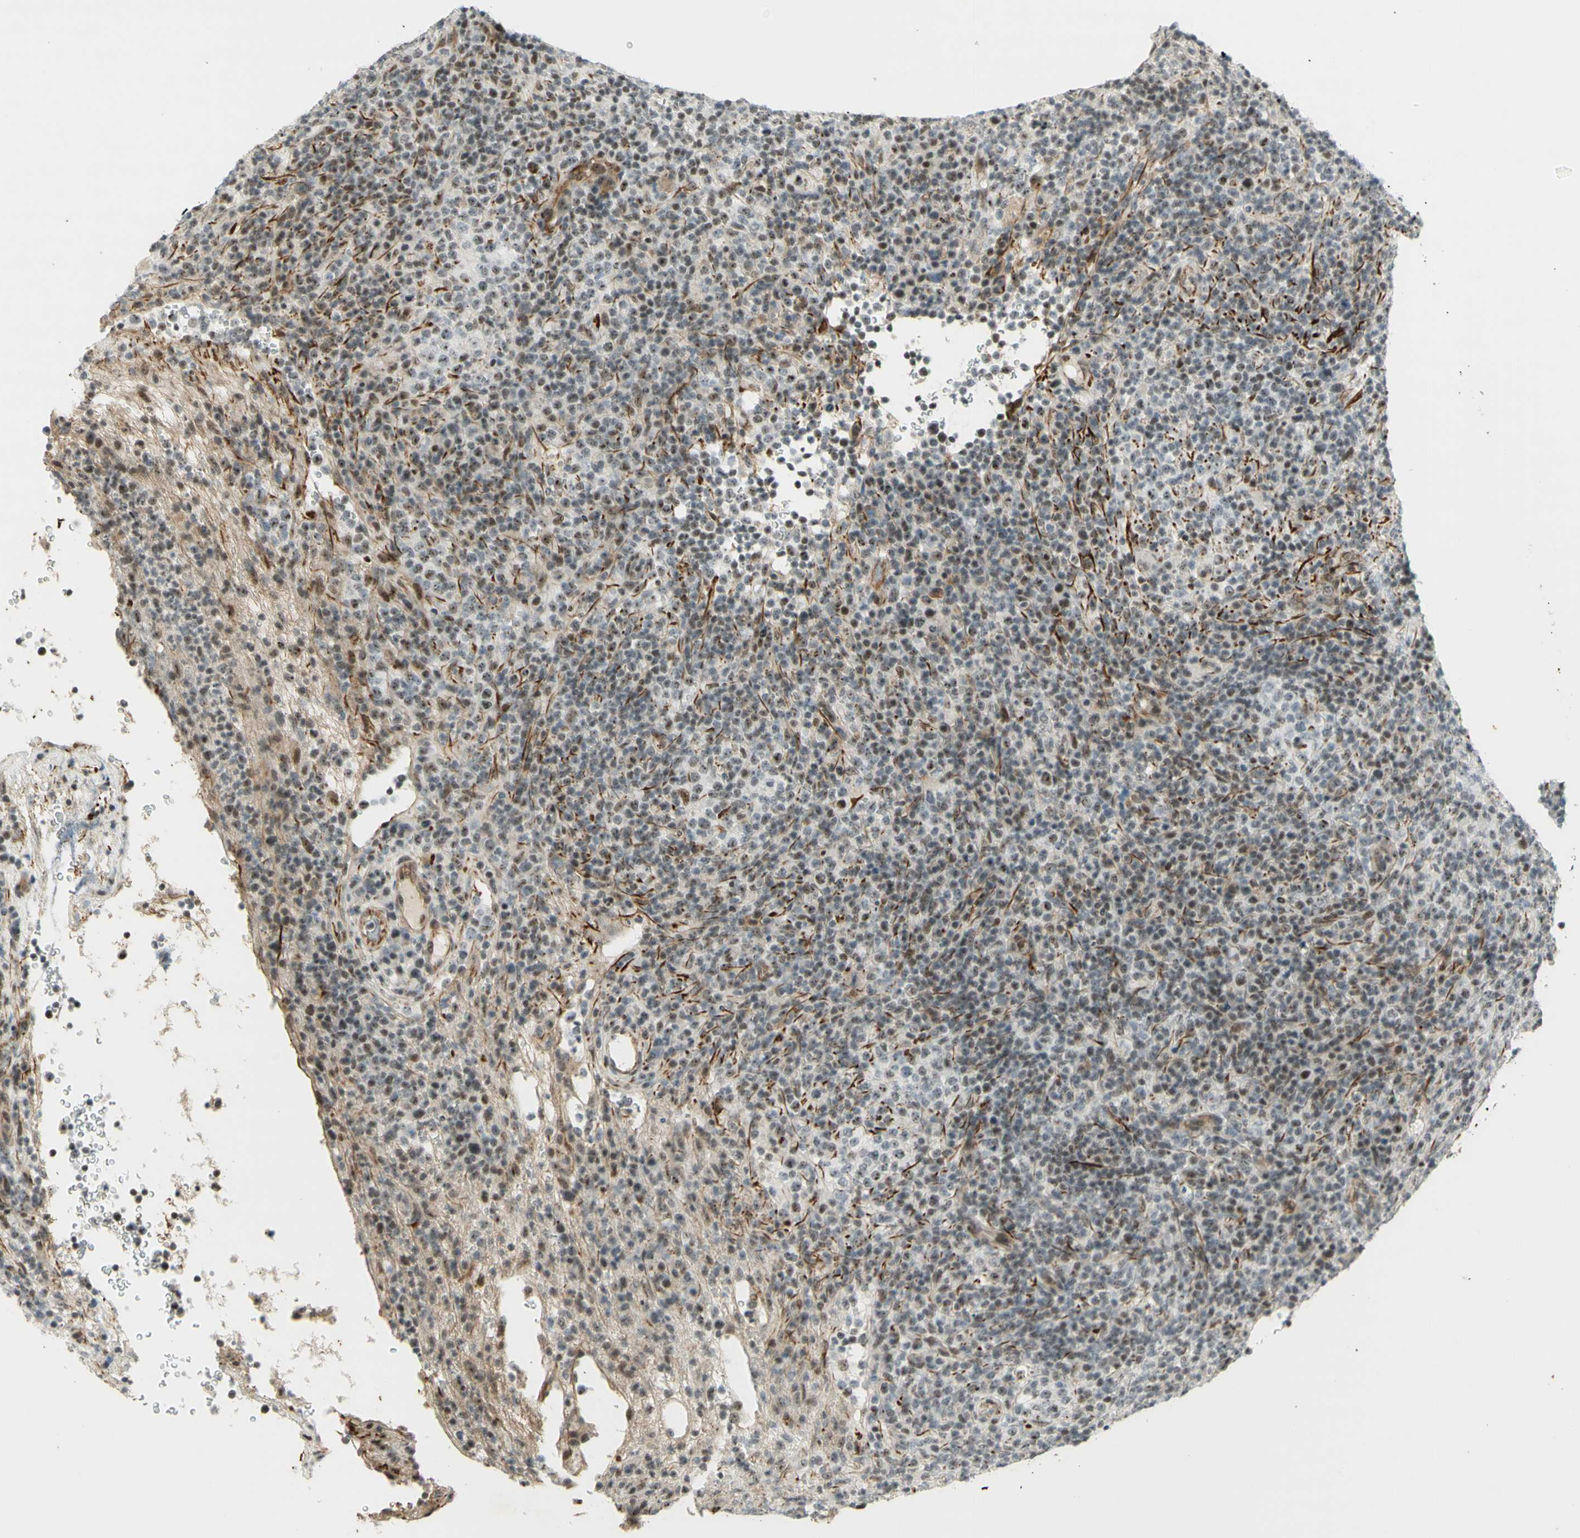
{"staining": {"intensity": "moderate", "quantity": ">75%", "location": "cytoplasmic/membranous,nuclear"}, "tissue": "lymphoma", "cell_type": "Tumor cells", "image_type": "cancer", "snomed": [{"axis": "morphology", "description": "Malignant lymphoma, non-Hodgkin's type, High grade"}, {"axis": "topography", "description": "Lymph node"}], "caption": "This is a histology image of immunohistochemistry staining of lymphoma, which shows moderate expression in the cytoplasmic/membranous and nuclear of tumor cells.", "gene": "IRF1", "patient": {"sex": "female", "age": 76}}